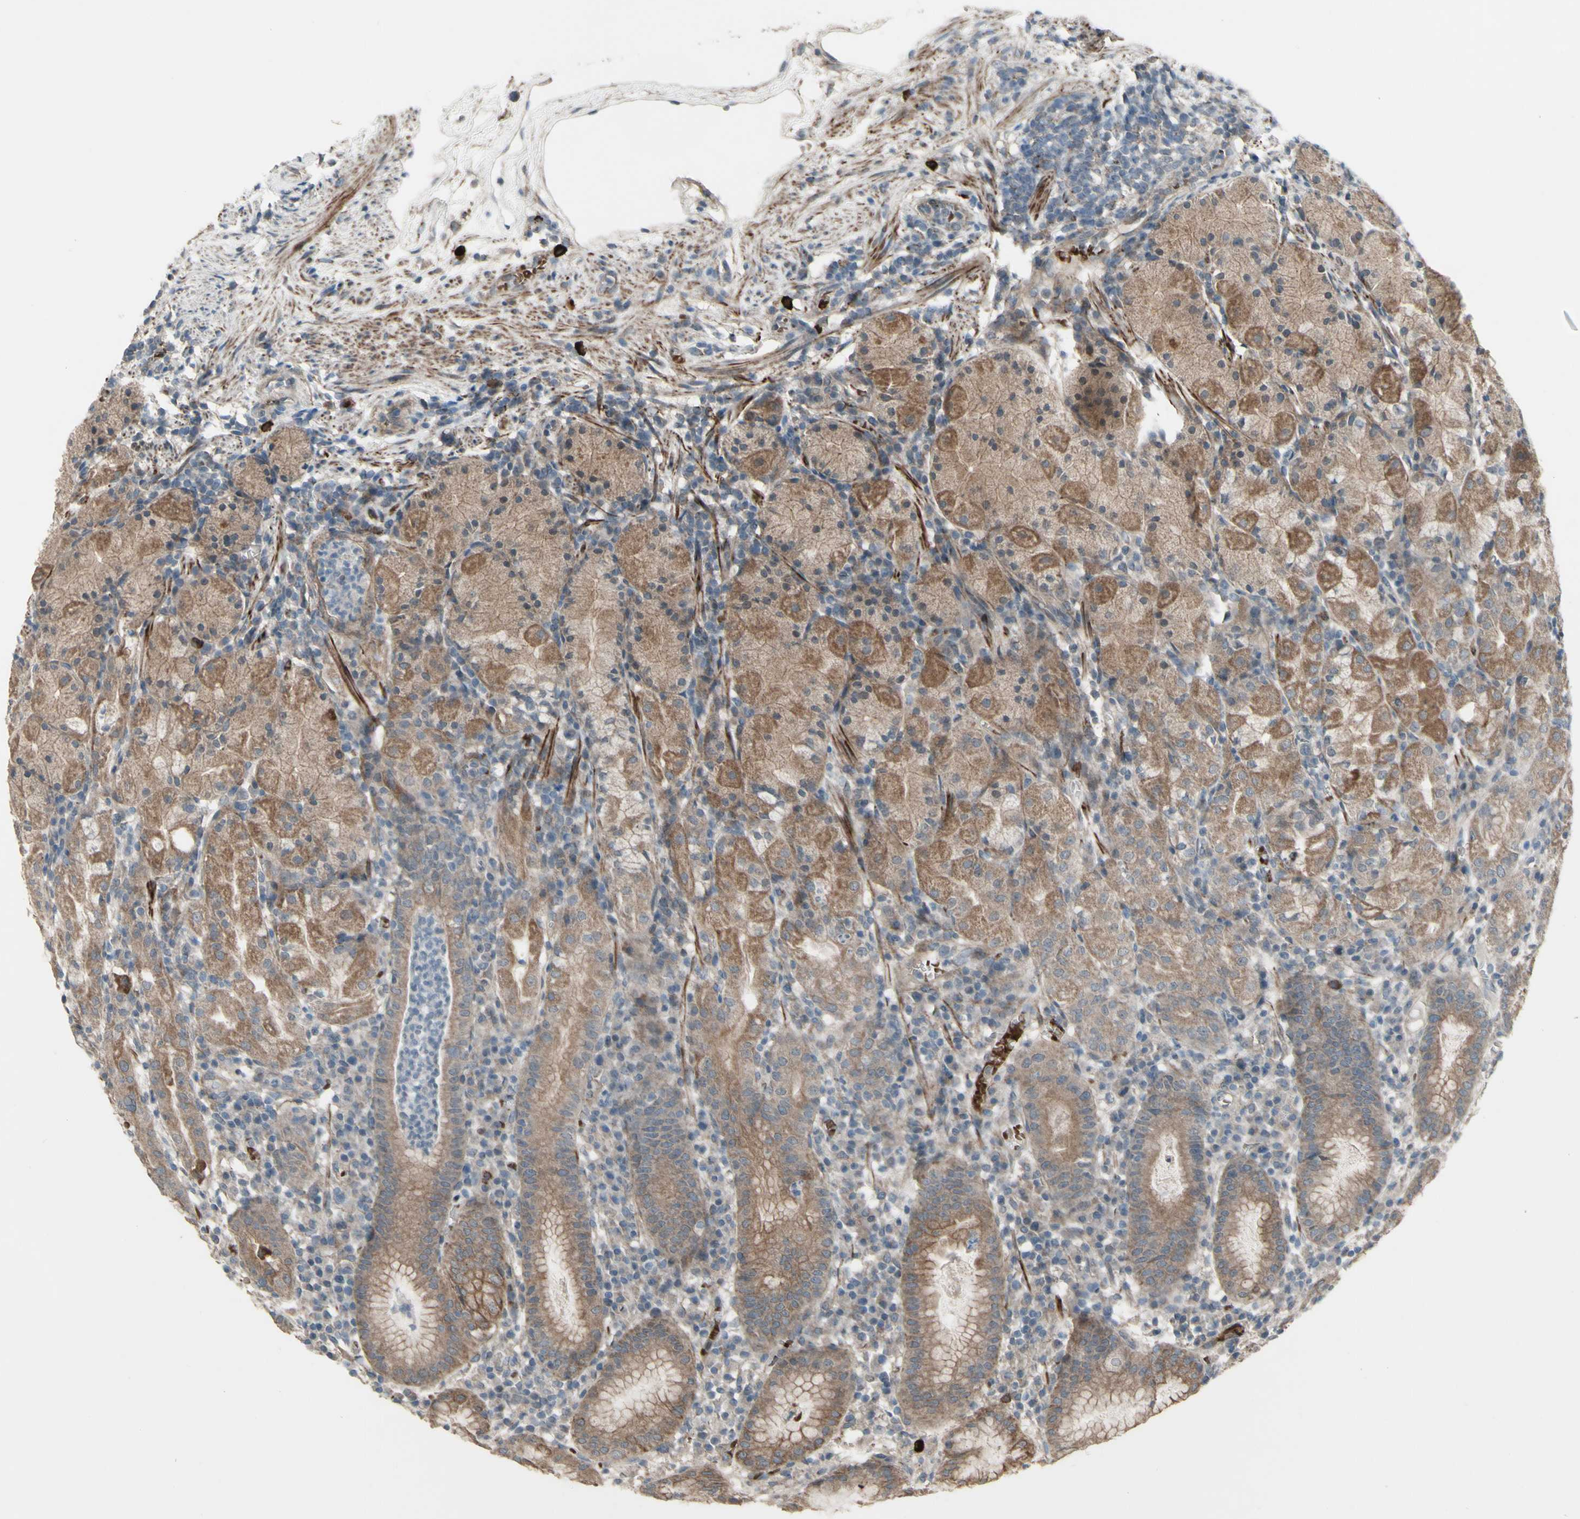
{"staining": {"intensity": "moderate", "quantity": ">75%", "location": "cytoplasmic/membranous"}, "tissue": "stomach", "cell_type": "Glandular cells", "image_type": "normal", "snomed": [{"axis": "morphology", "description": "Normal tissue, NOS"}, {"axis": "topography", "description": "Stomach"}, {"axis": "topography", "description": "Stomach, lower"}], "caption": "Protein staining demonstrates moderate cytoplasmic/membranous staining in approximately >75% of glandular cells in unremarkable stomach. (DAB (3,3'-diaminobenzidine) IHC, brown staining for protein, blue staining for nuclei).", "gene": "GRAMD1B", "patient": {"sex": "female", "age": 75}}